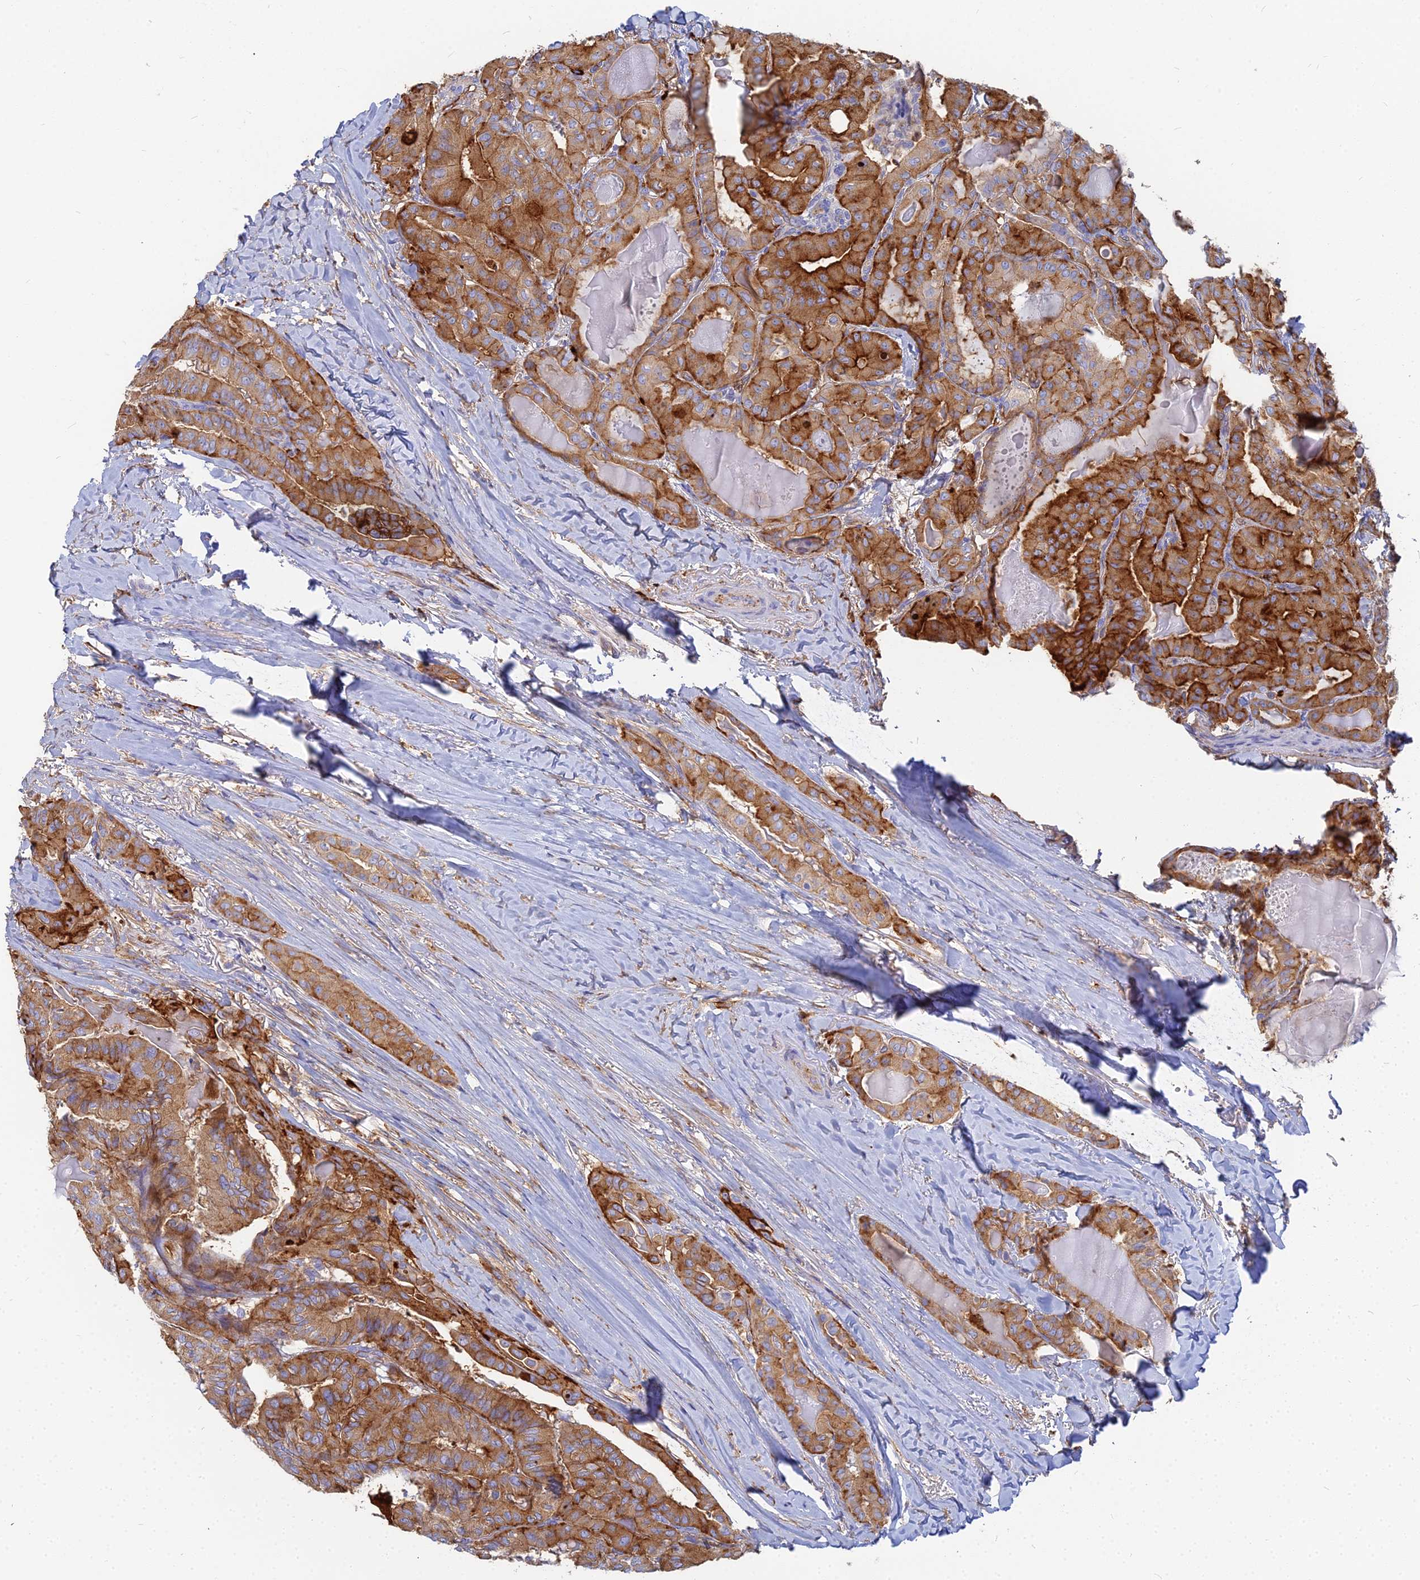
{"staining": {"intensity": "strong", "quantity": ">75%", "location": "cytoplasmic/membranous"}, "tissue": "thyroid cancer", "cell_type": "Tumor cells", "image_type": "cancer", "snomed": [{"axis": "morphology", "description": "Papillary adenocarcinoma, NOS"}, {"axis": "topography", "description": "Thyroid gland"}], "caption": "Protein expression analysis of human papillary adenocarcinoma (thyroid) reveals strong cytoplasmic/membranous positivity in approximately >75% of tumor cells.", "gene": "VAT1", "patient": {"sex": "female", "age": 68}}